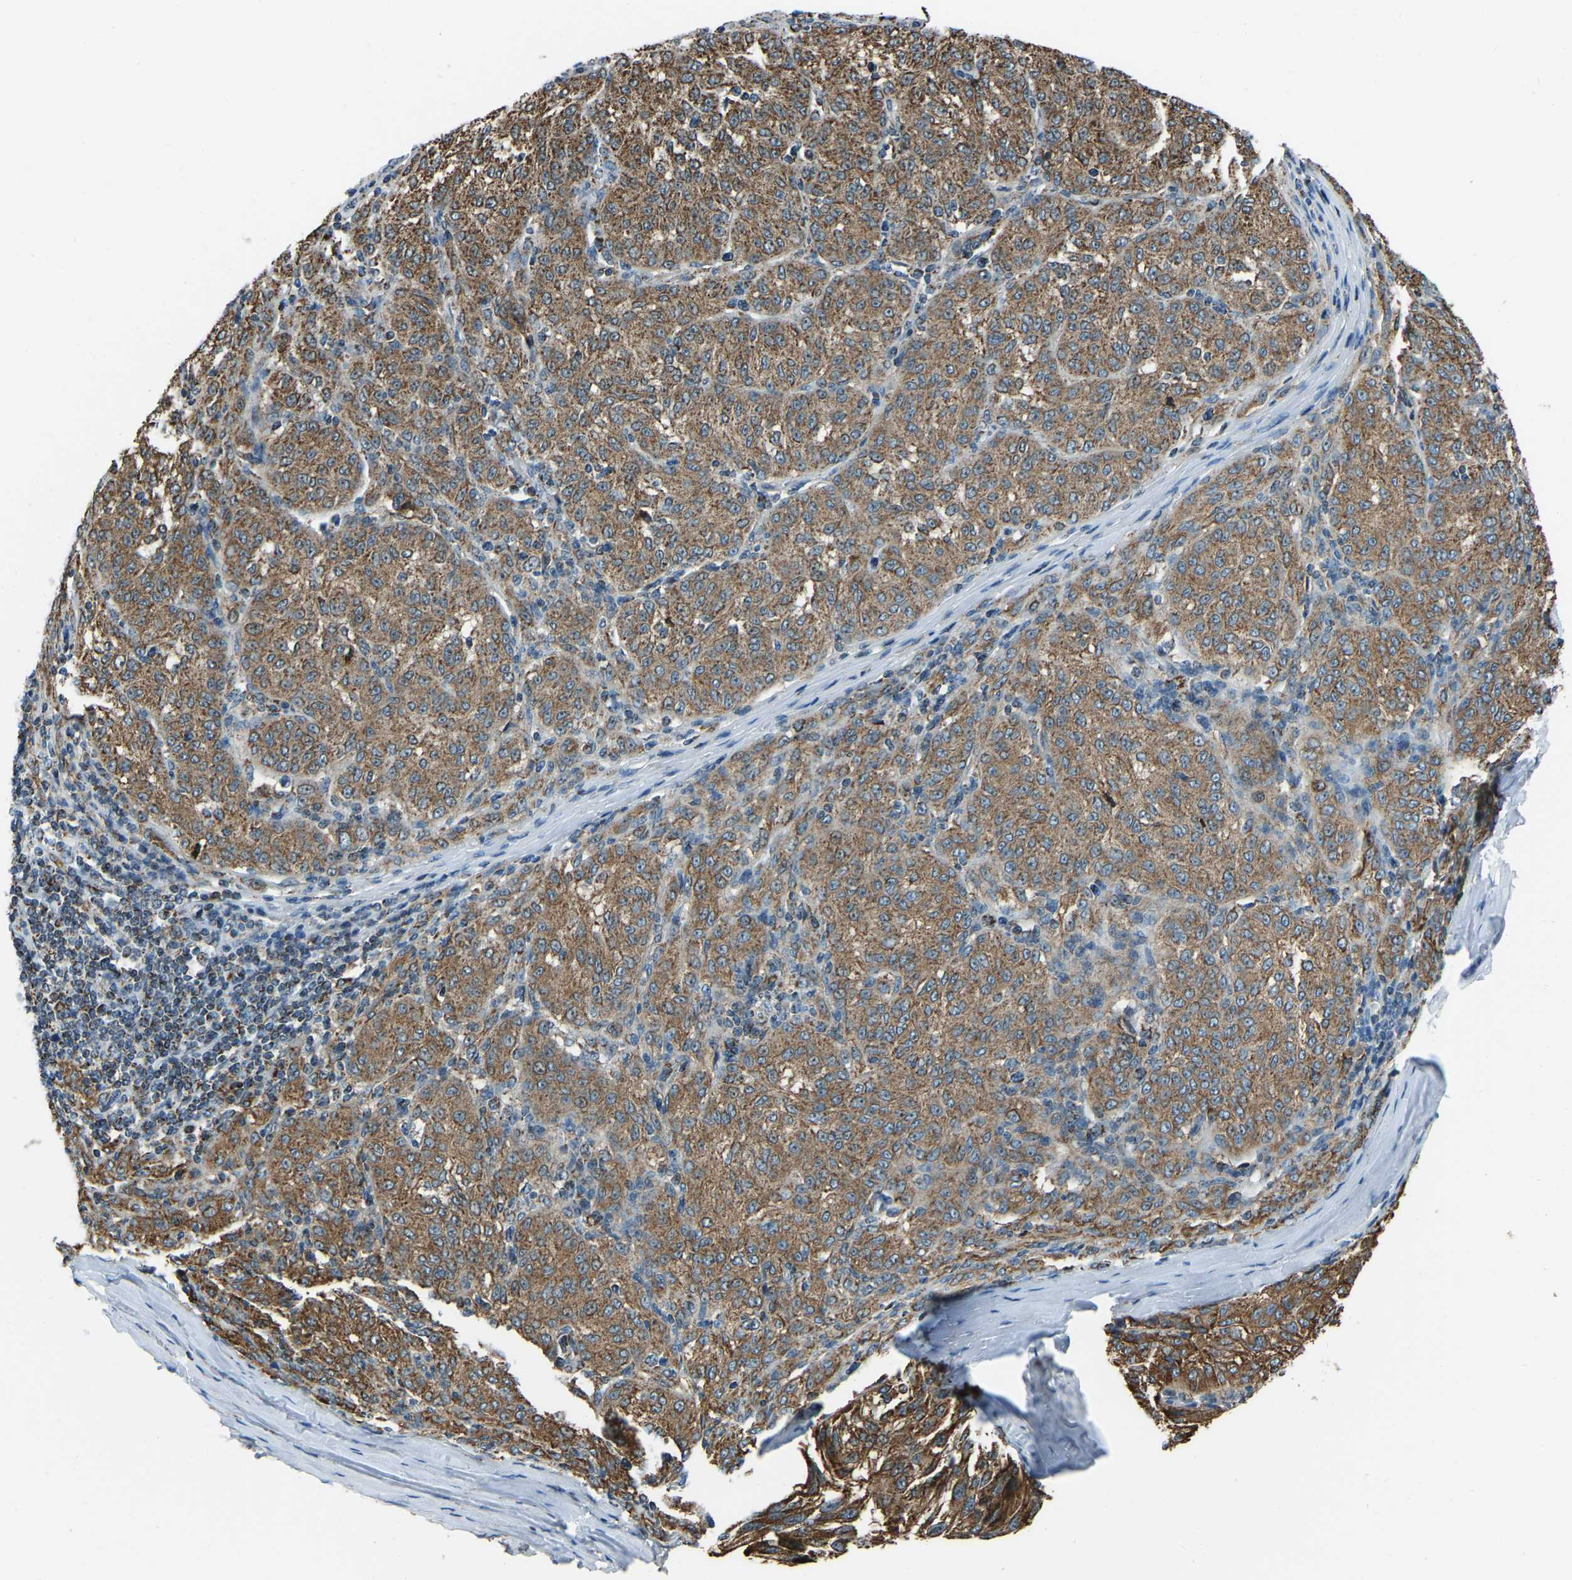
{"staining": {"intensity": "moderate", "quantity": ">75%", "location": "cytoplasmic/membranous"}, "tissue": "melanoma", "cell_type": "Tumor cells", "image_type": "cancer", "snomed": [{"axis": "morphology", "description": "Malignant melanoma, NOS"}, {"axis": "topography", "description": "Skin"}], "caption": "A high-resolution photomicrograph shows immunohistochemistry (IHC) staining of melanoma, which demonstrates moderate cytoplasmic/membranous positivity in about >75% of tumor cells.", "gene": "RBM33", "patient": {"sex": "female", "age": 72}}